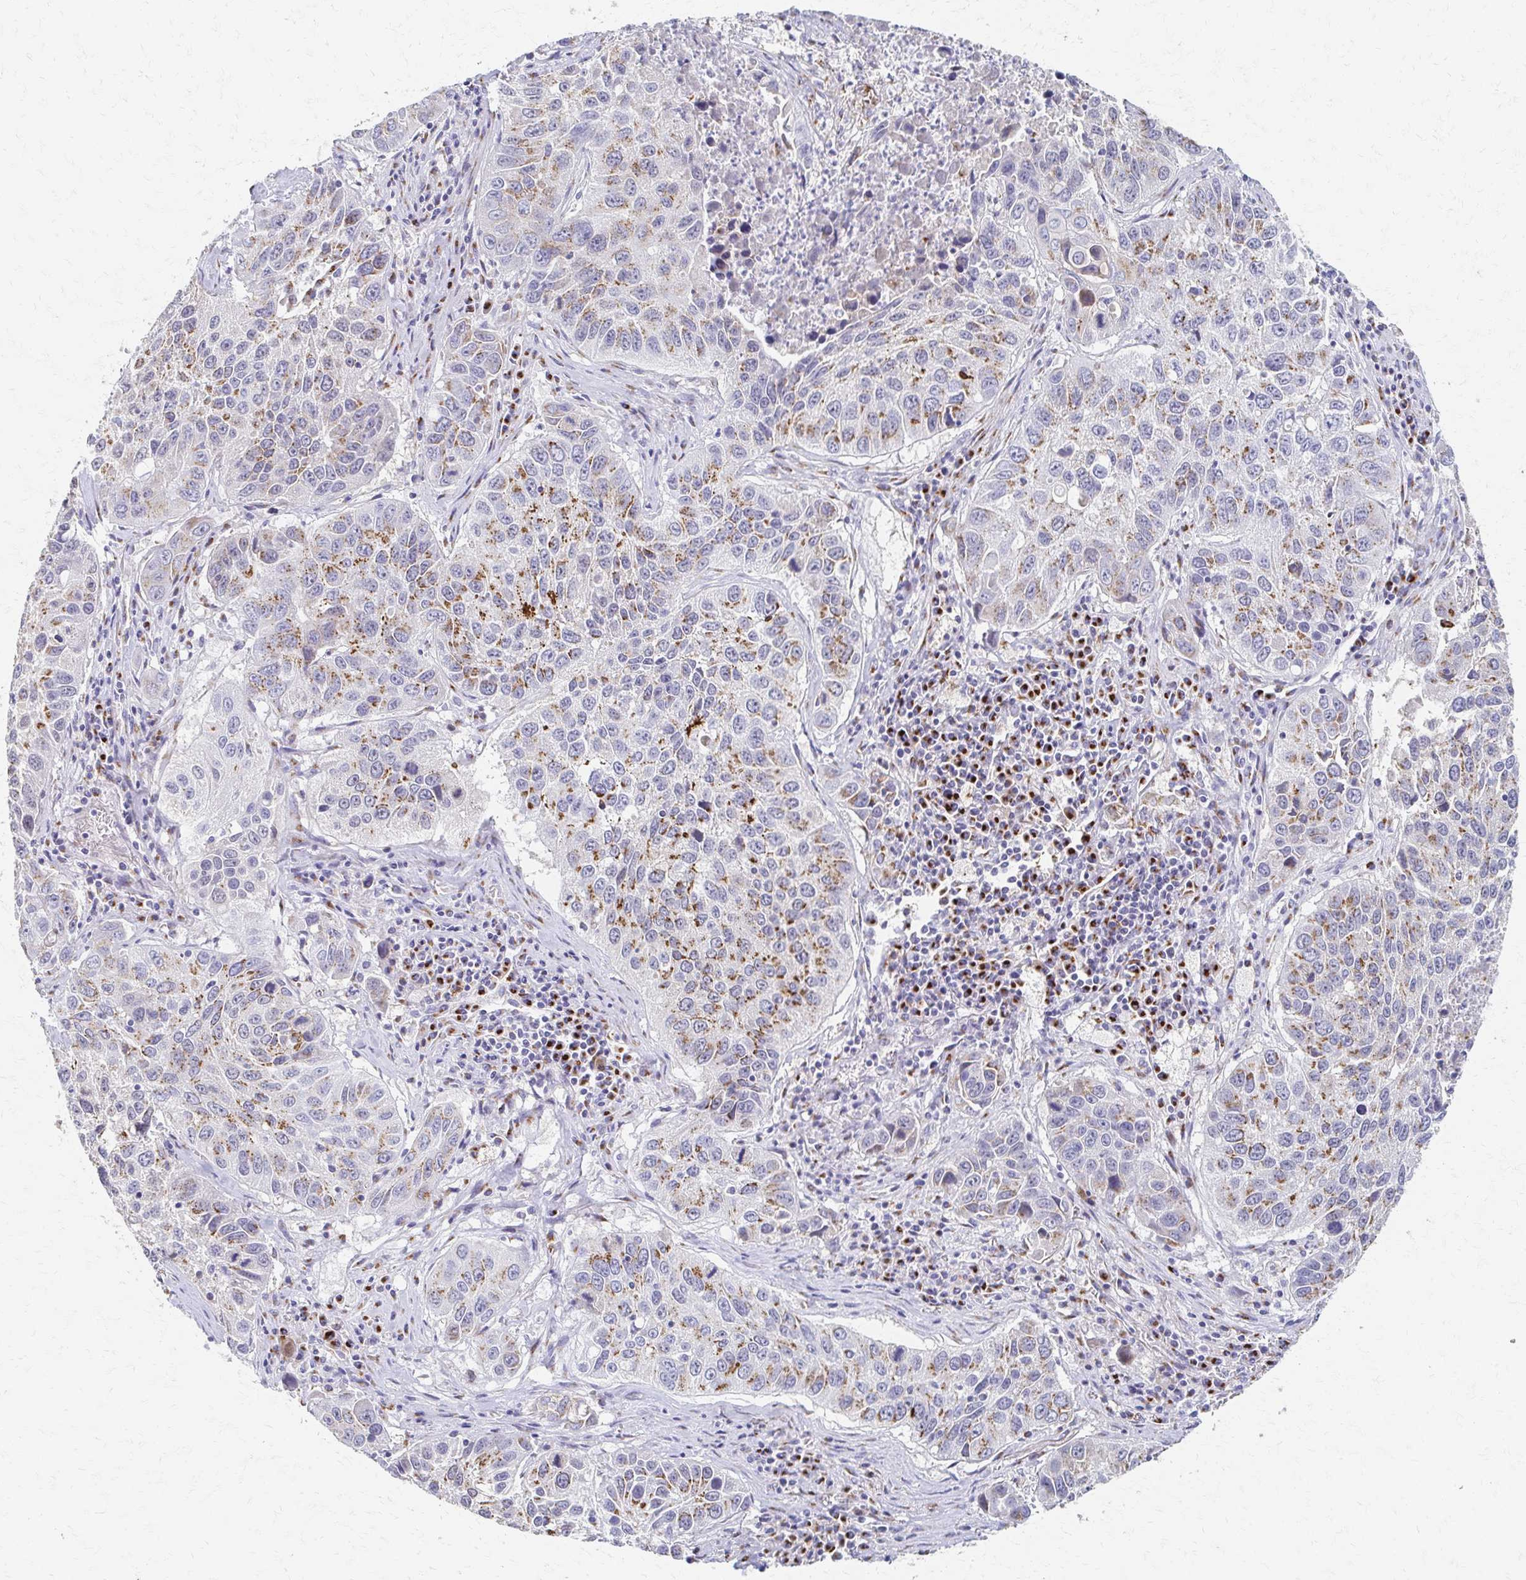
{"staining": {"intensity": "moderate", "quantity": "25%-75%", "location": "cytoplasmic/membranous"}, "tissue": "lung cancer", "cell_type": "Tumor cells", "image_type": "cancer", "snomed": [{"axis": "morphology", "description": "Squamous cell carcinoma, NOS"}, {"axis": "topography", "description": "Lung"}], "caption": "A medium amount of moderate cytoplasmic/membranous positivity is identified in approximately 25%-75% of tumor cells in squamous cell carcinoma (lung) tissue.", "gene": "TM9SF1", "patient": {"sex": "female", "age": 61}}